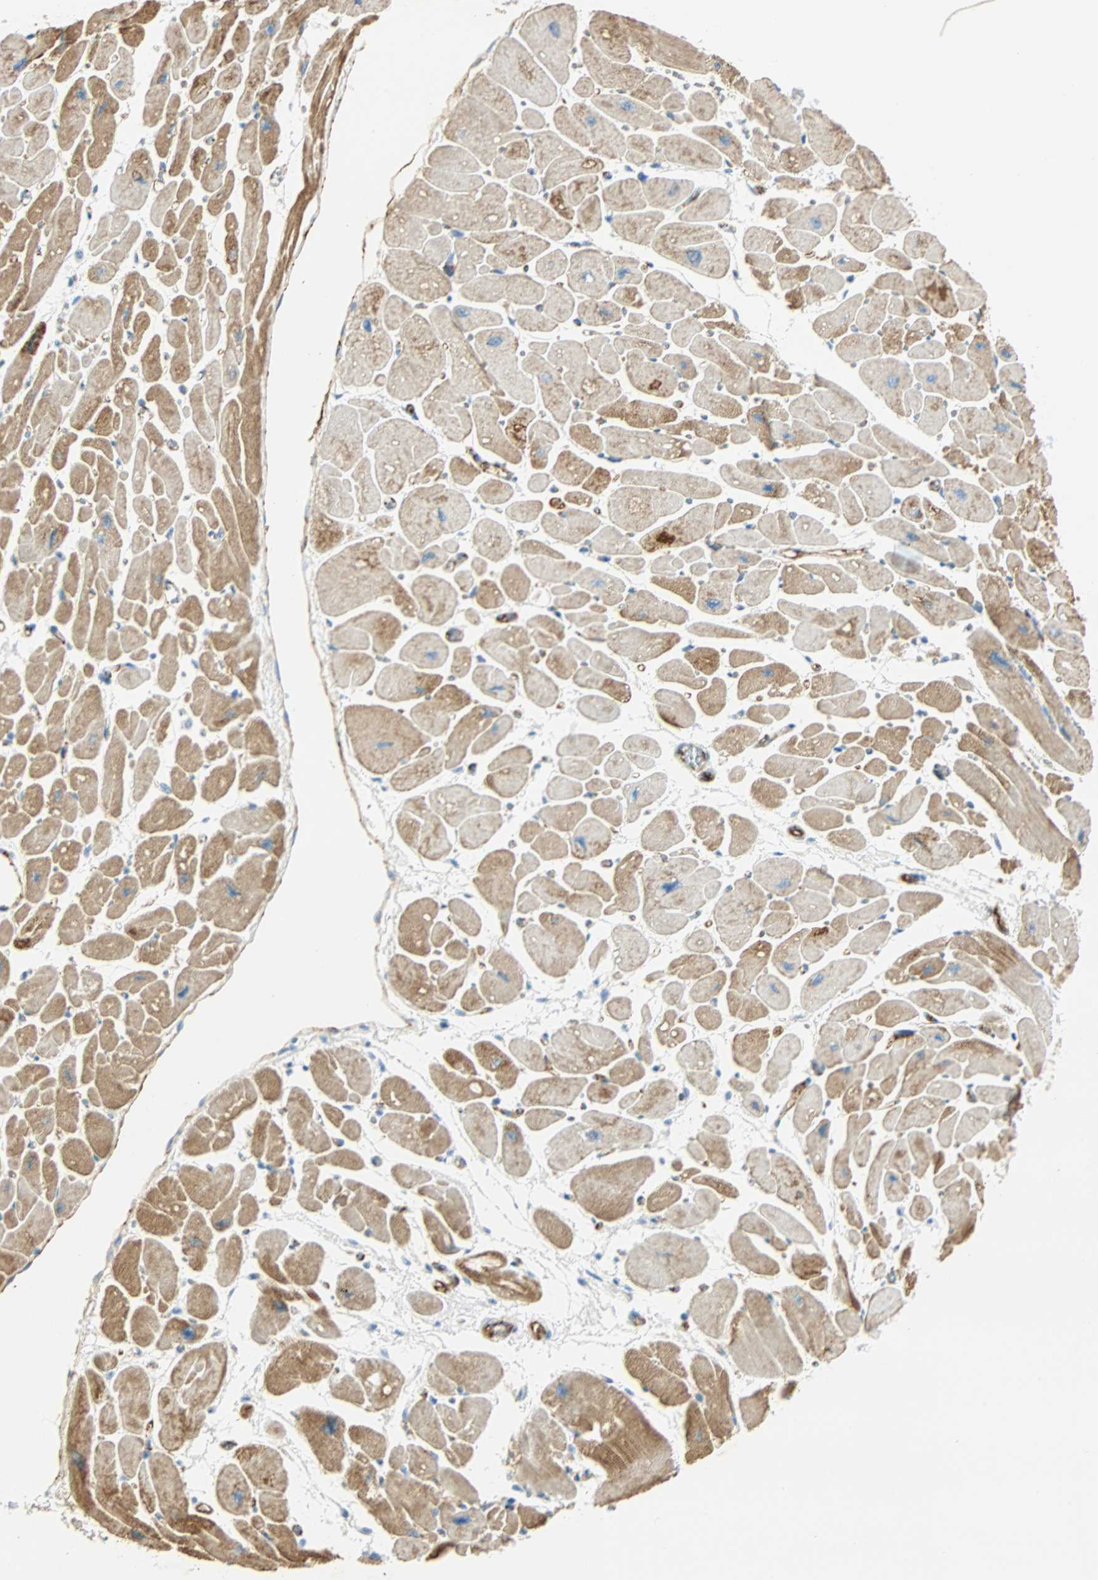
{"staining": {"intensity": "moderate", "quantity": ">75%", "location": "cytoplasmic/membranous"}, "tissue": "heart muscle", "cell_type": "Cardiomyocytes", "image_type": "normal", "snomed": [{"axis": "morphology", "description": "Normal tissue, NOS"}, {"axis": "topography", "description": "Heart"}], "caption": "This histopathology image shows immunohistochemistry staining of benign human heart muscle, with medium moderate cytoplasmic/membranous staining in about >75% of cardiomyocytes.", "gene": "VPS9D1", "patient": {"sex": "female", "age": 54}}